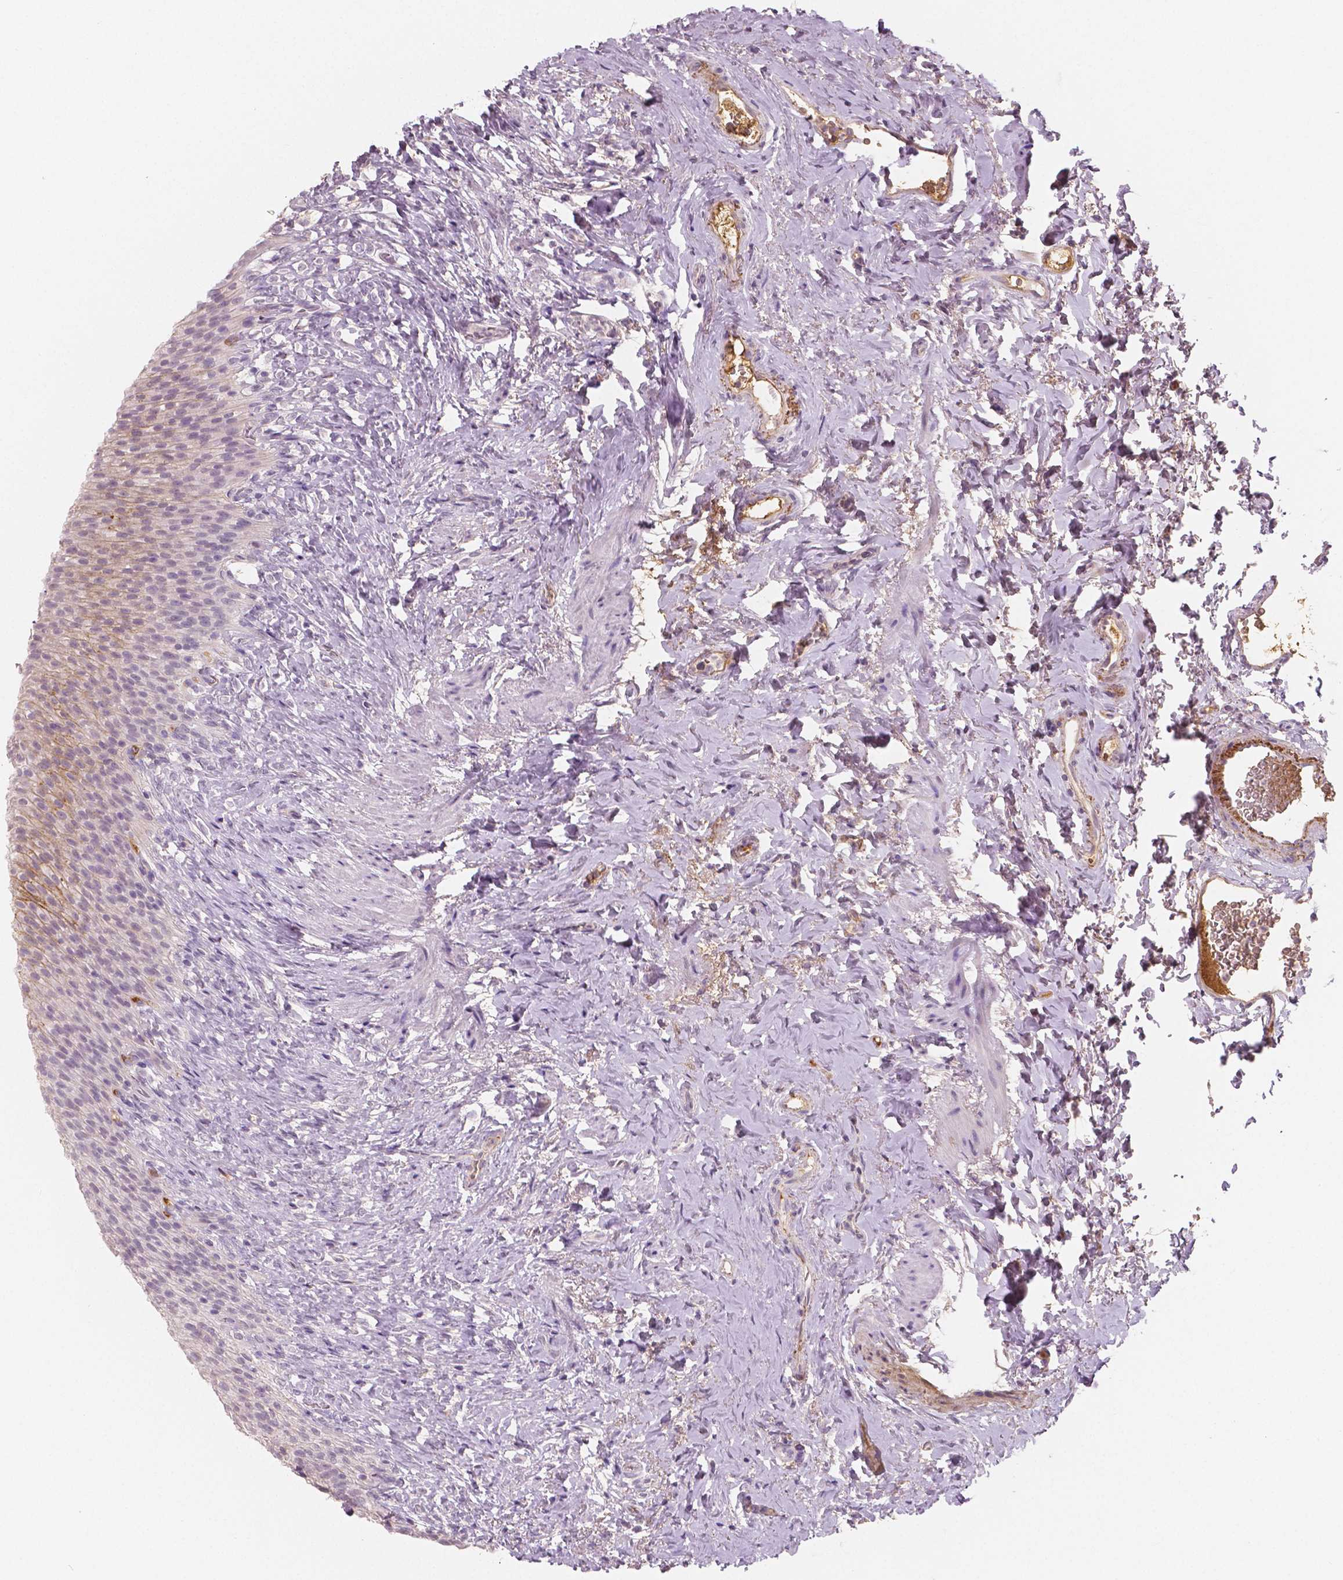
{"staining": {"intensity": "strong", "quantity": "<25%", "location": "cytoplasmic/membranous"}, "tissue": "urinary bladder", "cell_type": "Urothelial cells", "image_type": "normal", "snomed": [{"axis": "morphology", "description": "Normal tissue, NOS"}, {"axis": "topography", "description": "Urinary bladder"}, {"axis": "topography", "description": "Prostate"}], "caption": "Immunohistochemistry (DAB) staining of benign urinary bladder displays strong cytoplasmic/membranous protein positivity in about <25% of urothelial cells. (Stains: DAB (3,3'-diaminobenzidine) in brown, nuclei in blue, Microscopy: brightfield microscopy at high magnification).", "gene": "APOA4", "patient": {"sex": "male", "age": 76}}